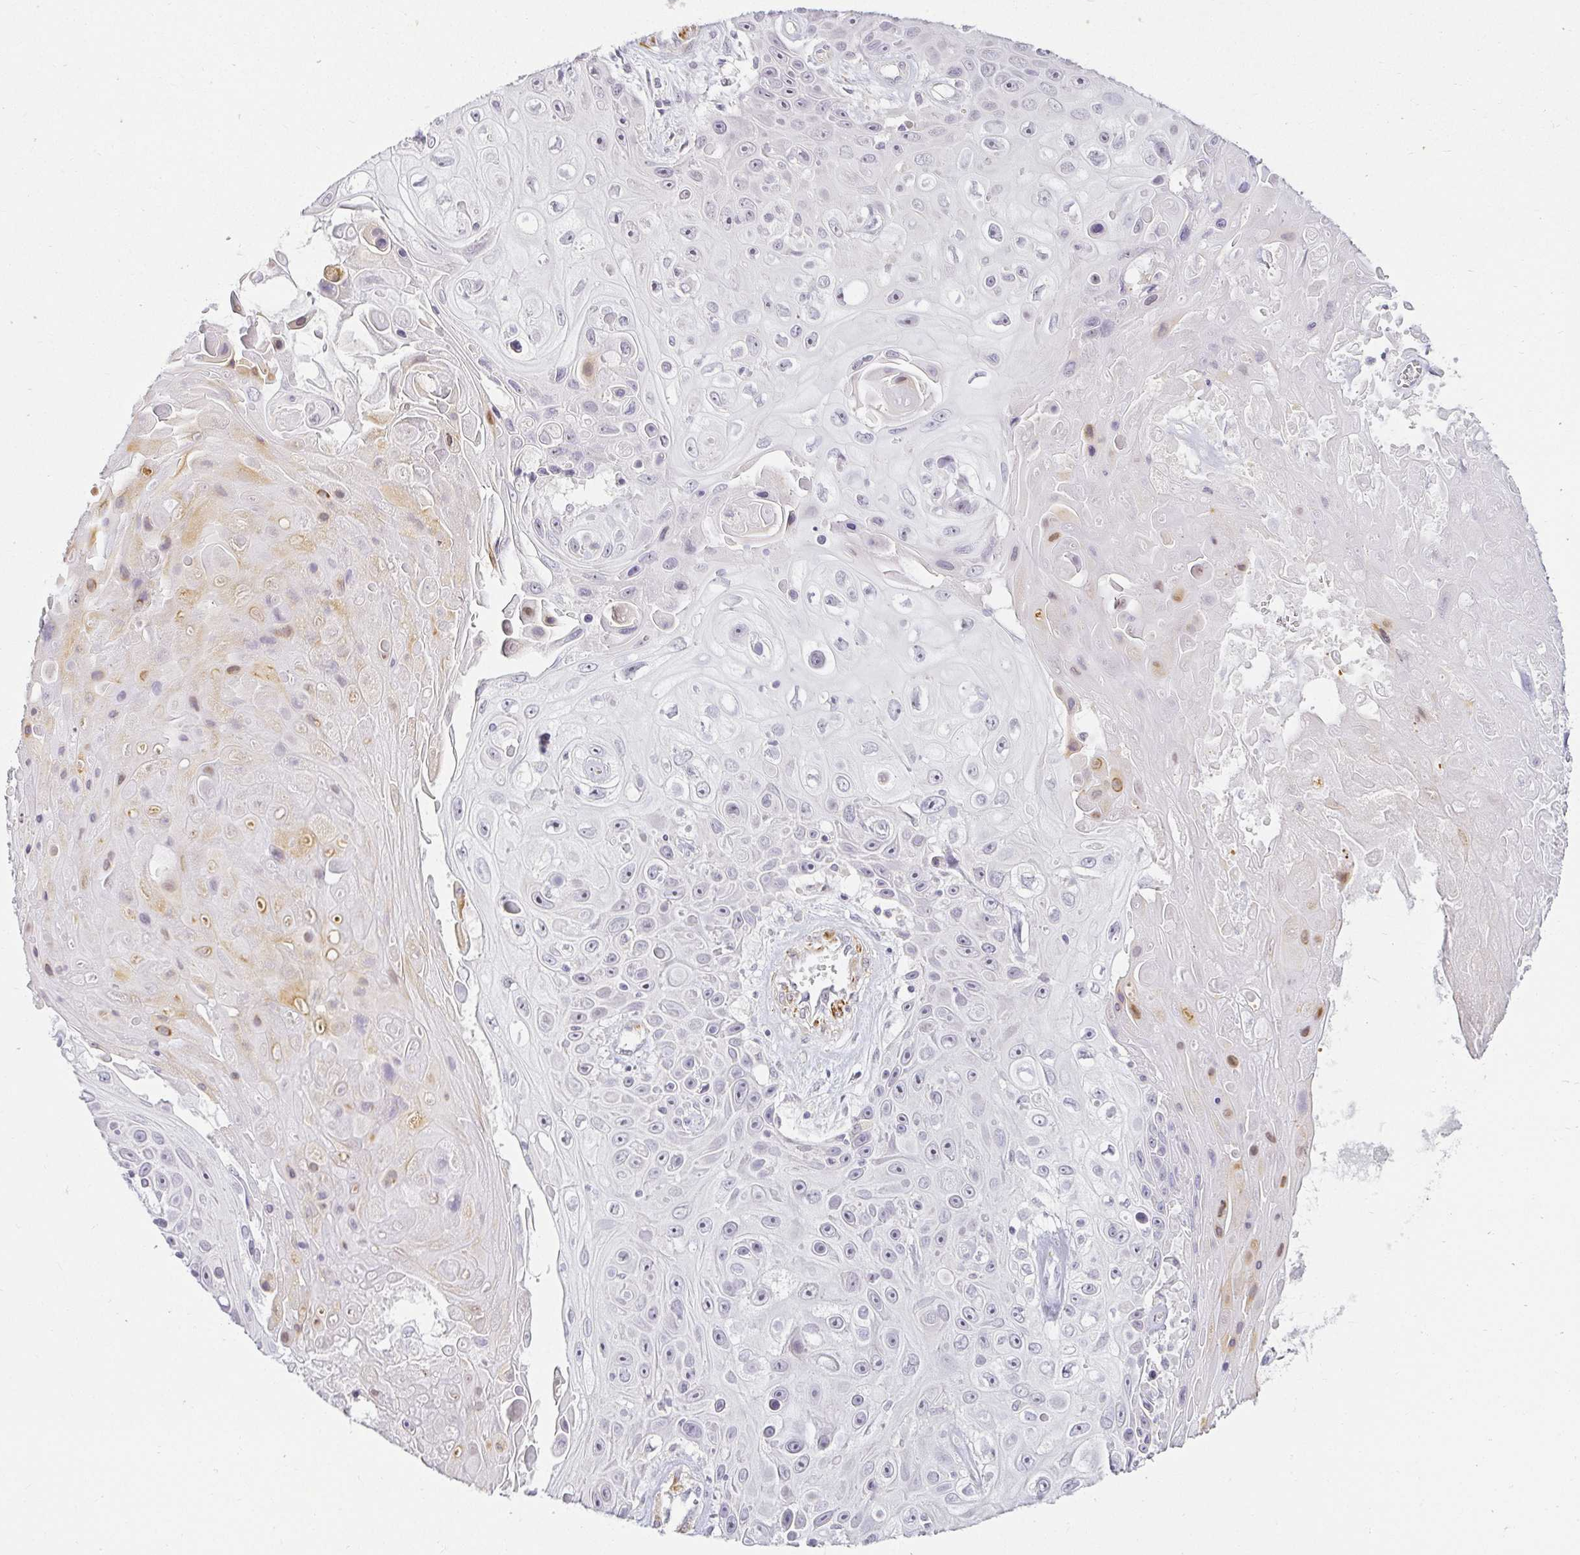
{"staining": {"intensity": "negative", "quantity": "none", "location": "none"}, "tissue": "skin cancer", "cell_type": "Tumor cells", "image_type": "cancer", "snomed": [{"axis": "morphology", "description": "Squamous cell carcinoma, NOS"}, {"axis": "topography", "description": "Skin"}], "caption": "A high-resolution histopathology image shows IHC staining of squamous cell carcinoma (skin), which reveals no significant positivity in tumor cells.", "gene": "ACAN", "patient": {"sex": "male", "age": 82}}